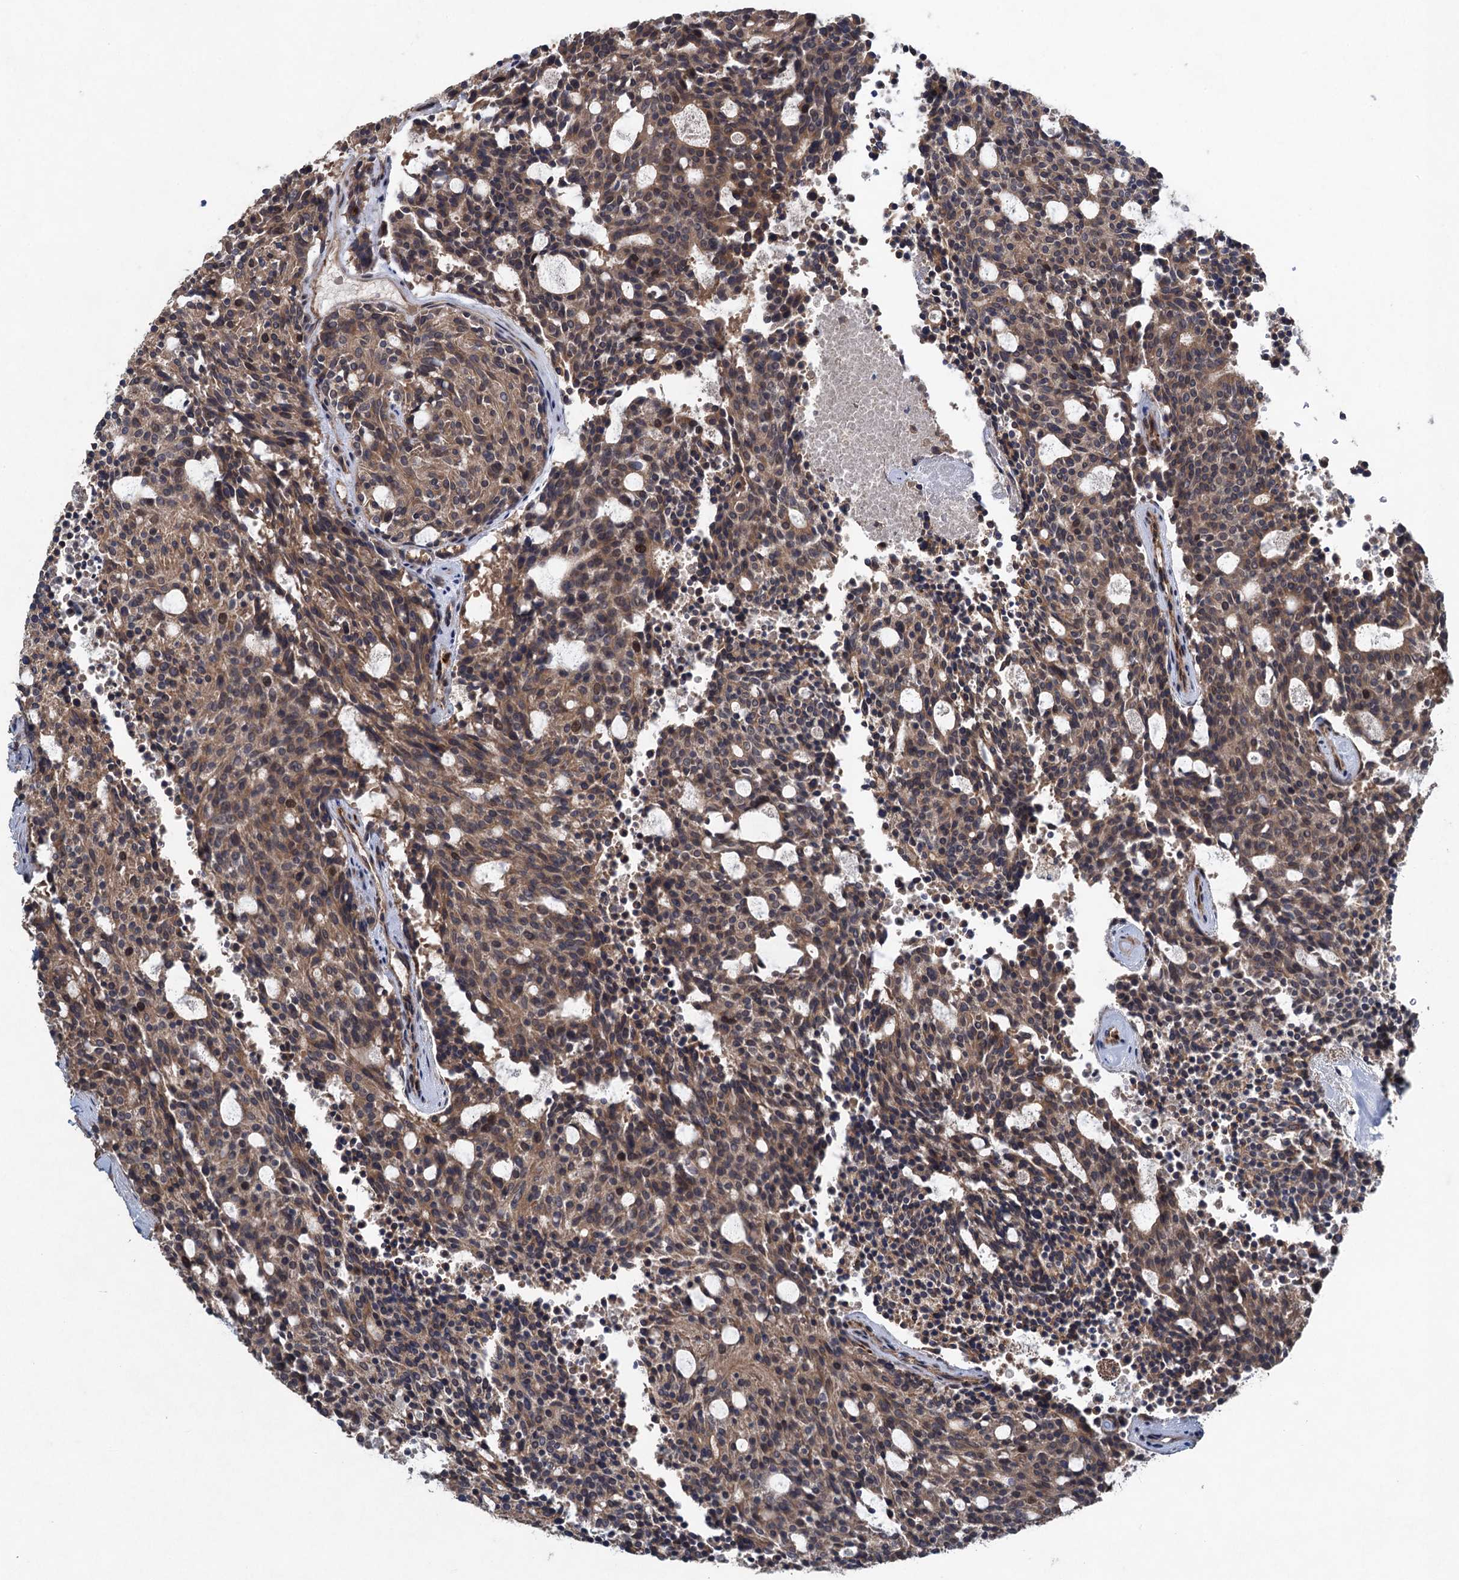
{"staining": {"intensity": "moderate", "quantity": ">75%", "location": "cytoplasmic/membranous"}, "tissue": "carcinoid", "cell_type": "Tumor cells", "image_type": "cancer", "snomed": [{"axis": "morphology", "description": "Carcinoid, malignant, NOS"}, {"axis": "topography", "description": "Pancreas"}], "caption": "Approximately >75% of tumor cells in carcinoid (malignant) exhibit moderate cytoplasmic/membranous protein positivity as visualized by brown immunohistochemical staining.", "gene": "CNTN5", "patient": {"sex": "female", "age": 54}}